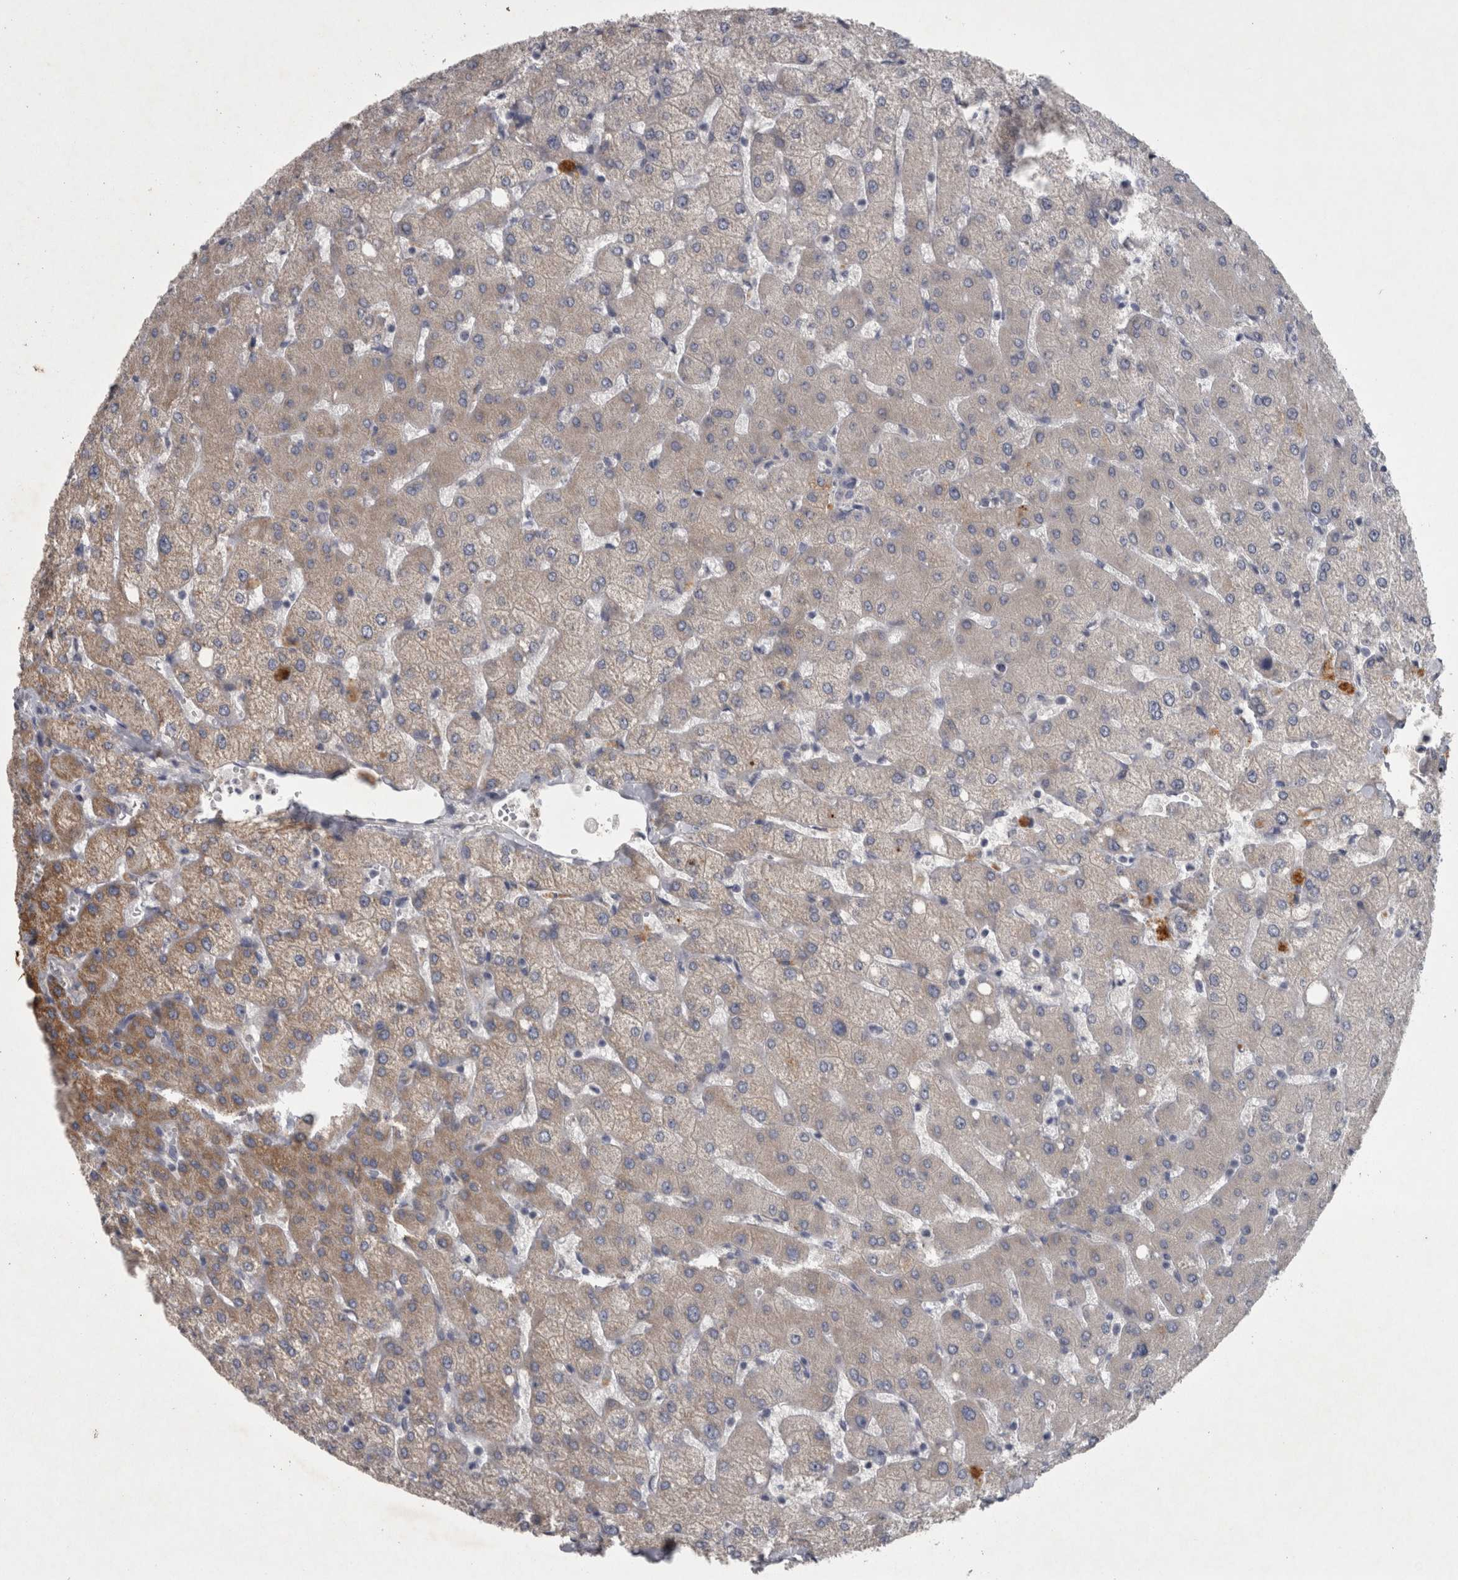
{"staining": {"intensity": "weak", "quantity": "<25%", "location": "cytoplasmic/membranous"}, "tissue": "liver", "cell_type": "Cholangiocytes", "image_type": "normal", "snomed": [{"axis": "morphology", "description": "Normal tissue, NOS"}, {"axis": "topography", "description": "Liver"}], "caption": "High power microscopy micrograph of an immunohistochemistry (IHC) image of normal liver, revealing no significant staining in cholangiocytes.", "gene": "DBT", "patient": {"sex": "female", "age": 54}}